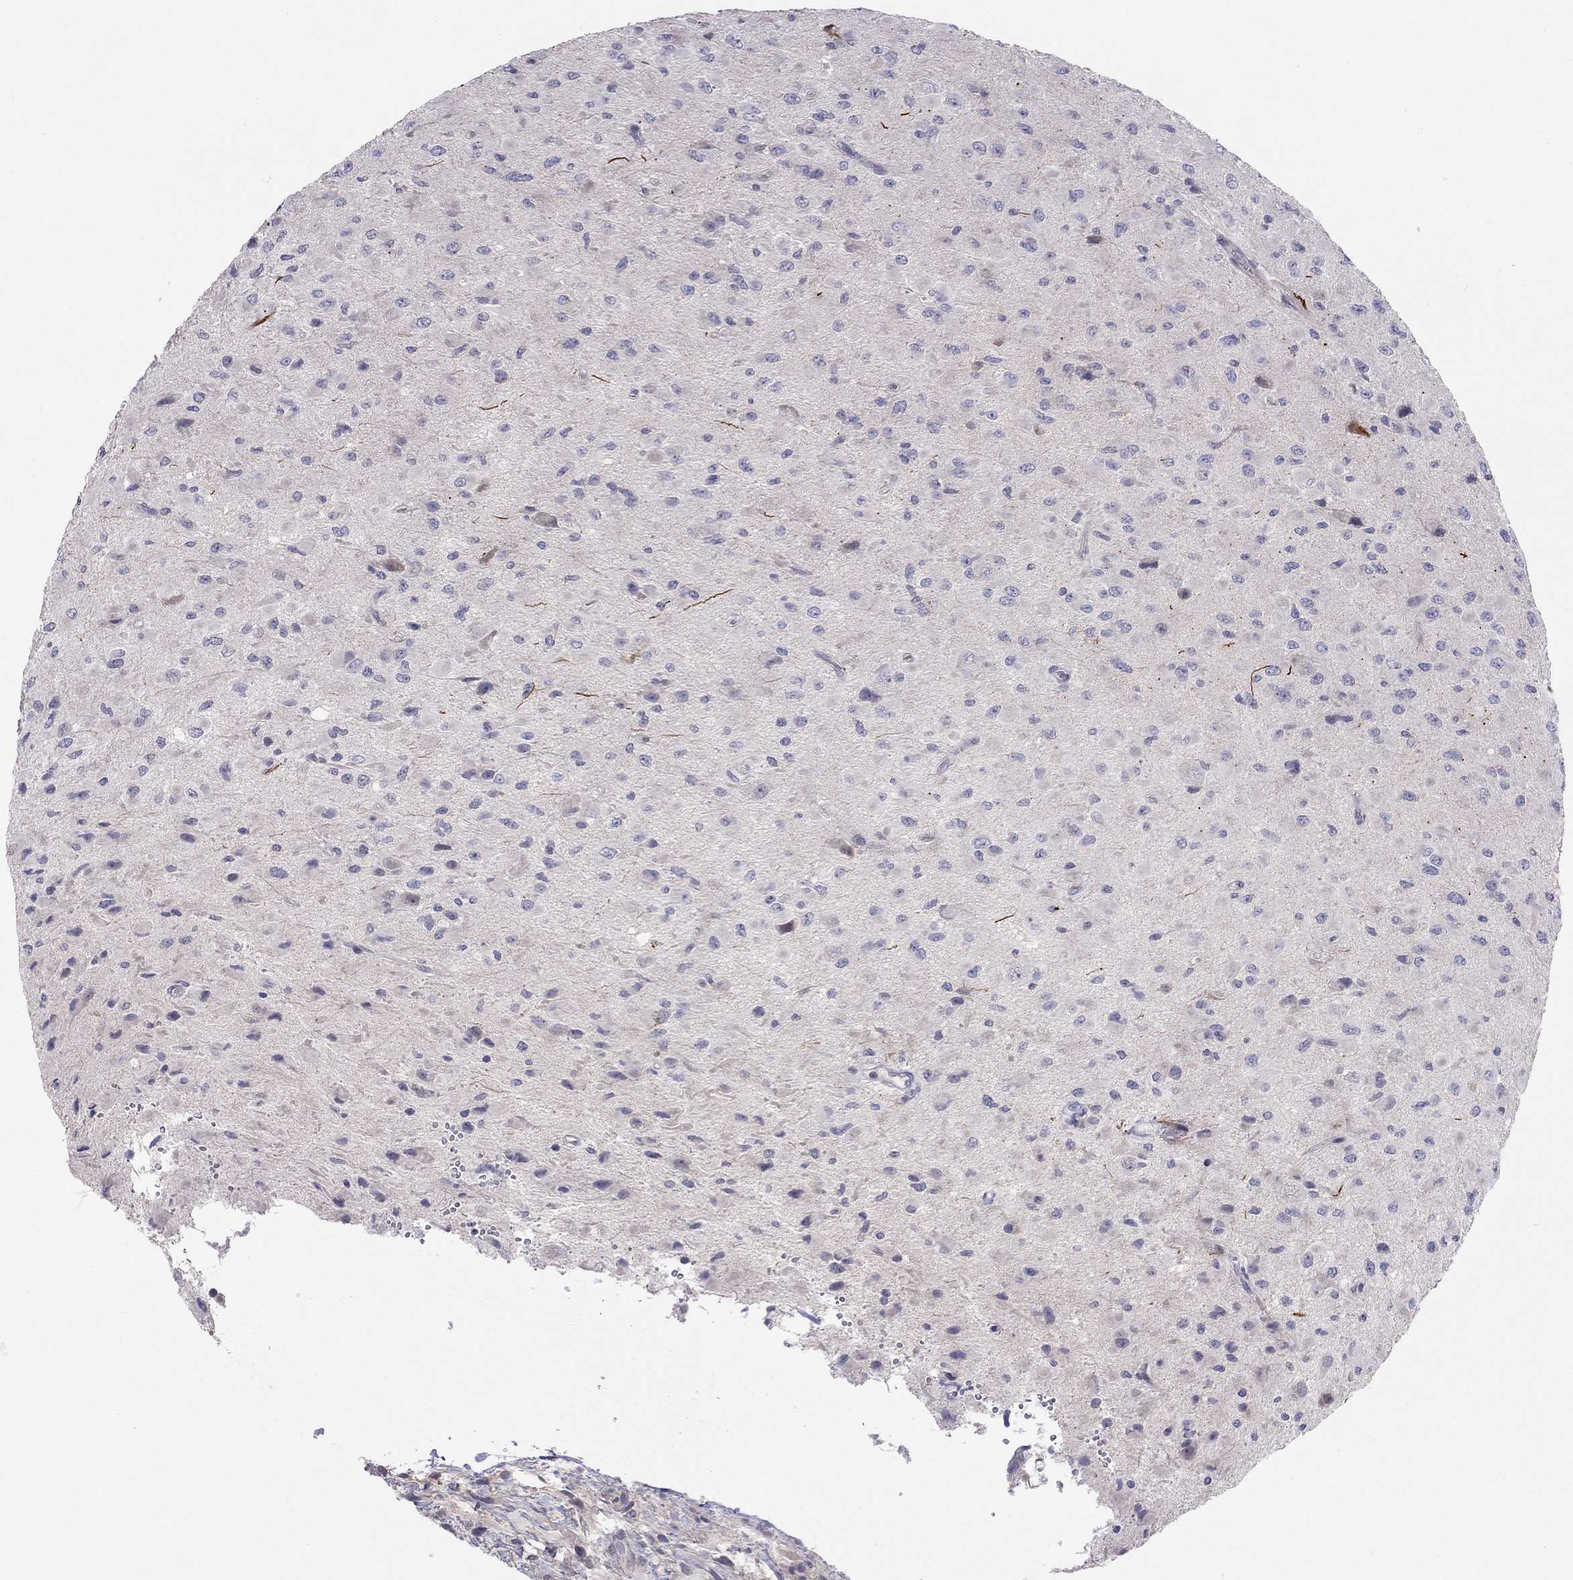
{"staining": {"intensity": "negative", "quantity": "none", "location": "none"}, "tissue": "glioma", "cell_type": "Tumor cells", "image_type": "cancer", "snomed": [{"axis": "morphology", "description": "Glioma, malignant, High grade"}, {"axis": "topography", "description": "Cerebral cortex"}], "caption": "An image of glioma stained for a protein reveals no brown staining in tumor cells.", "gene": "SYTL2", "patient": {"sex": "male", "age": 35}}